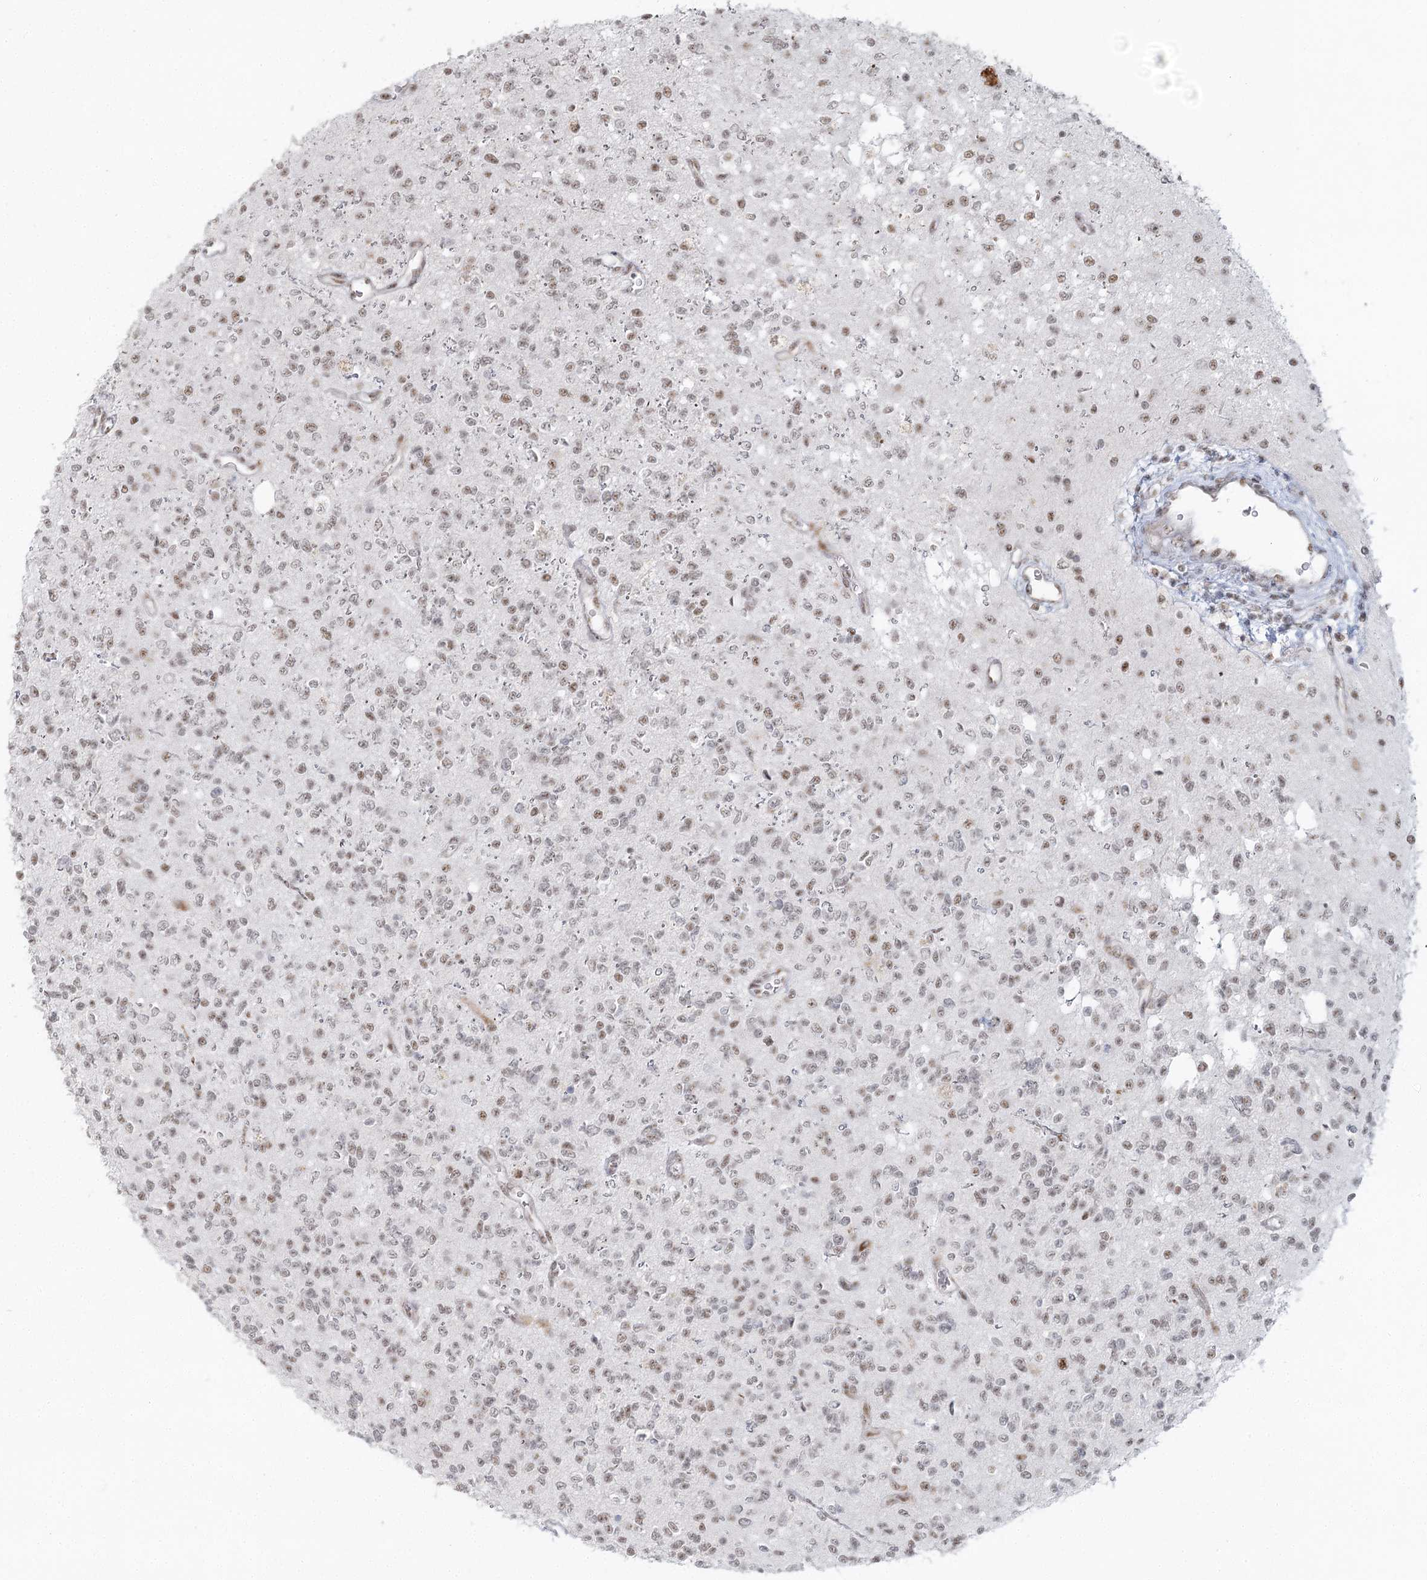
{"staining": {"intensity": "weak", "quantity": ">75%", "location": "nuclear"}, "tissue": "glioma", "cell_type": "Tumor cells", "image_type": "cancer", "snomed": [{"axis": "morphology", "description": "Glioma, malignant, High grade"}, {"axis": "topography", "description": "Brain"}], "caption": "Human glioma stained for a protein (brown) exhibits weak nuclear positive staining in approximately >75% of tumor cells.", "gene": "U2SURP", "patient": {"sex": "male", "age": 34}}